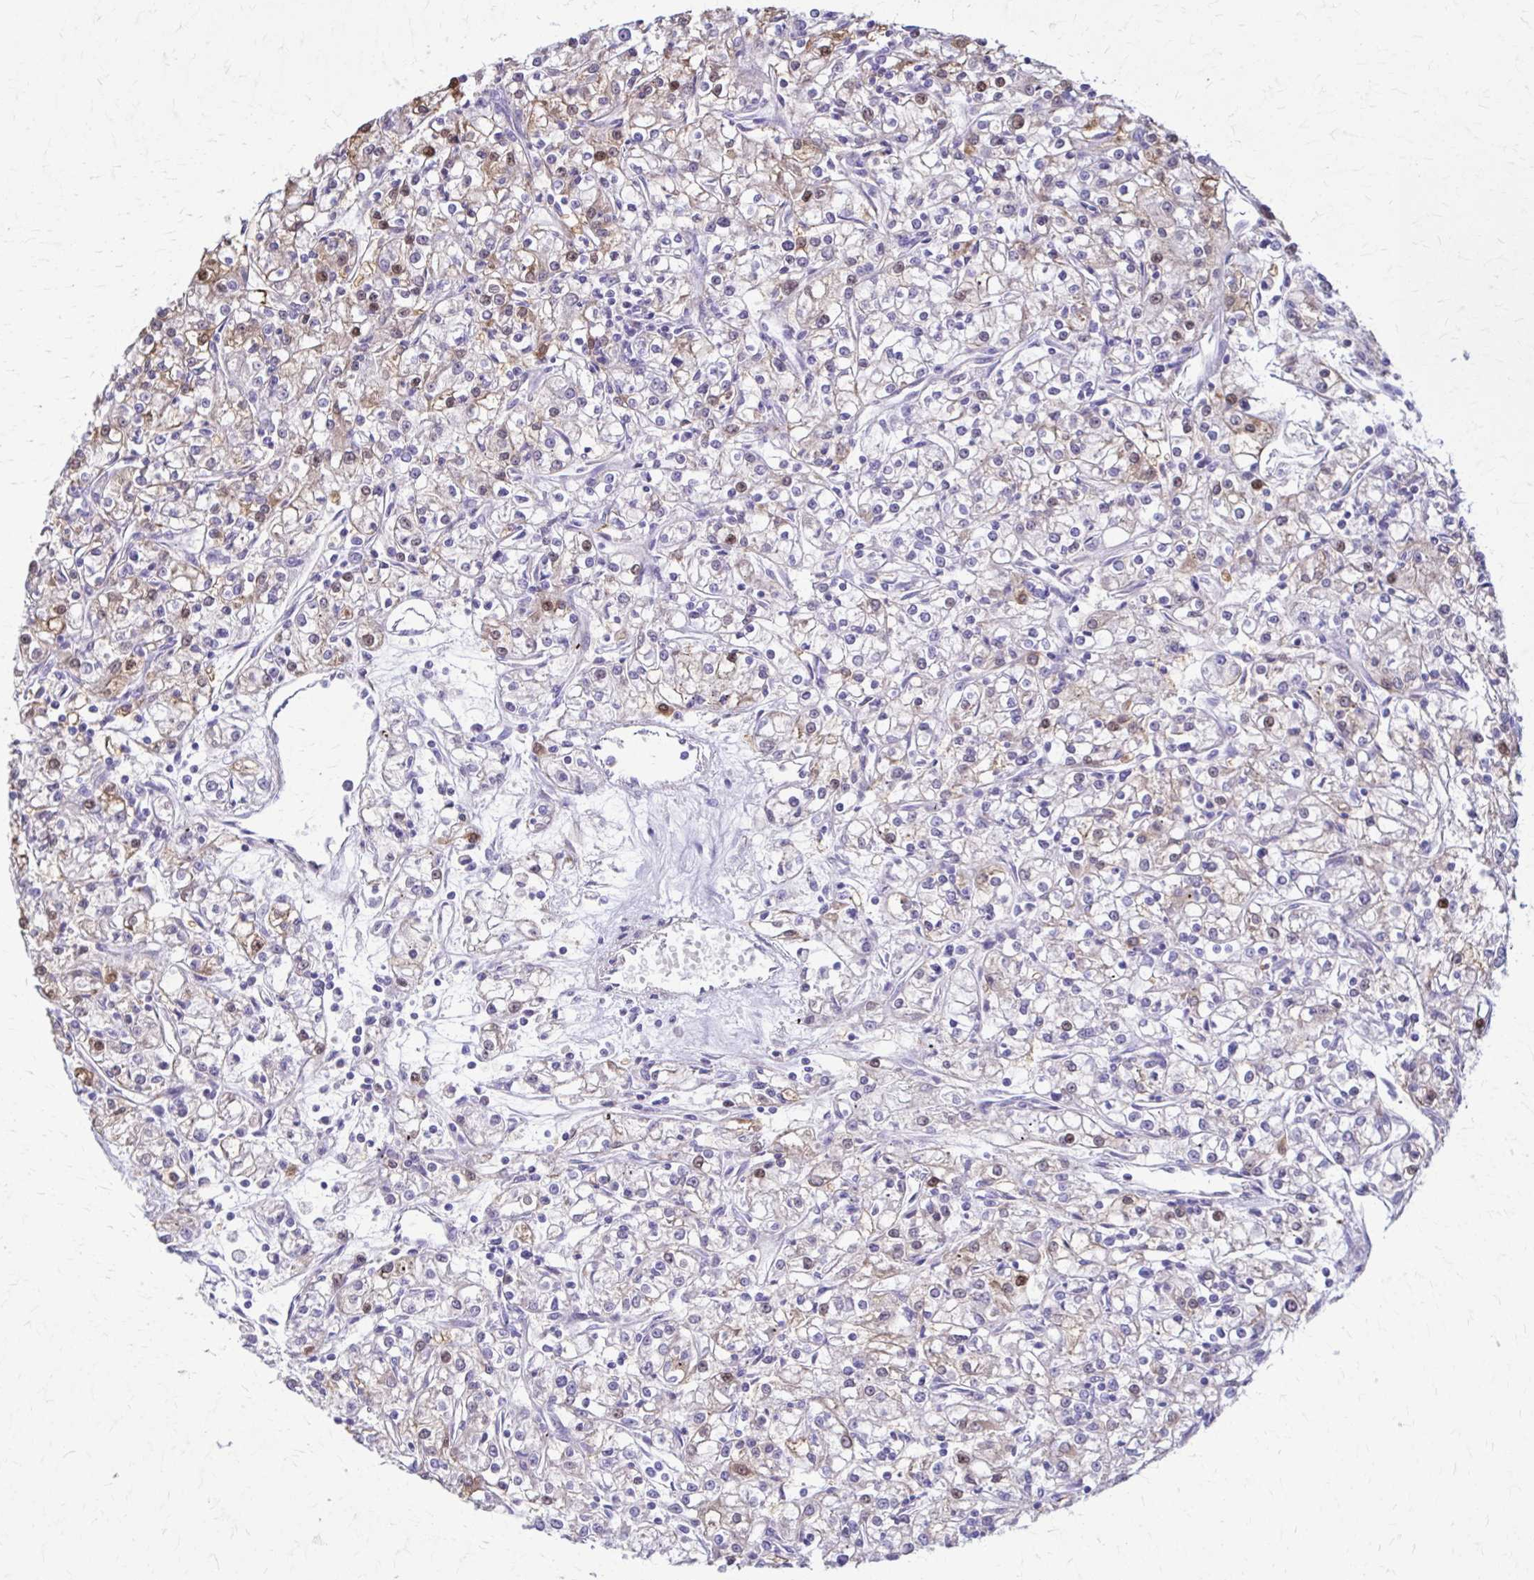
{"staining": {"intensity": "weak", "quantity": ">75%", "location": "cytoplasmic/membranous"}, "tissue": "renal cancer", "cell_type": "Tumor cells", "image_type": "cancer", "snomed": [{"axis": "morphology", "description": "Adenocarcinoma, NOS"}, {"axis": "topography", "description": "Kidney"}], "caption": "A brown stain highlights weak cytoplasmic/membranous staining of a protein in adenocarcinoma (renal) tumor cells.", "gene": "DSP", "patient": {"sex": "female", "age": 59}}